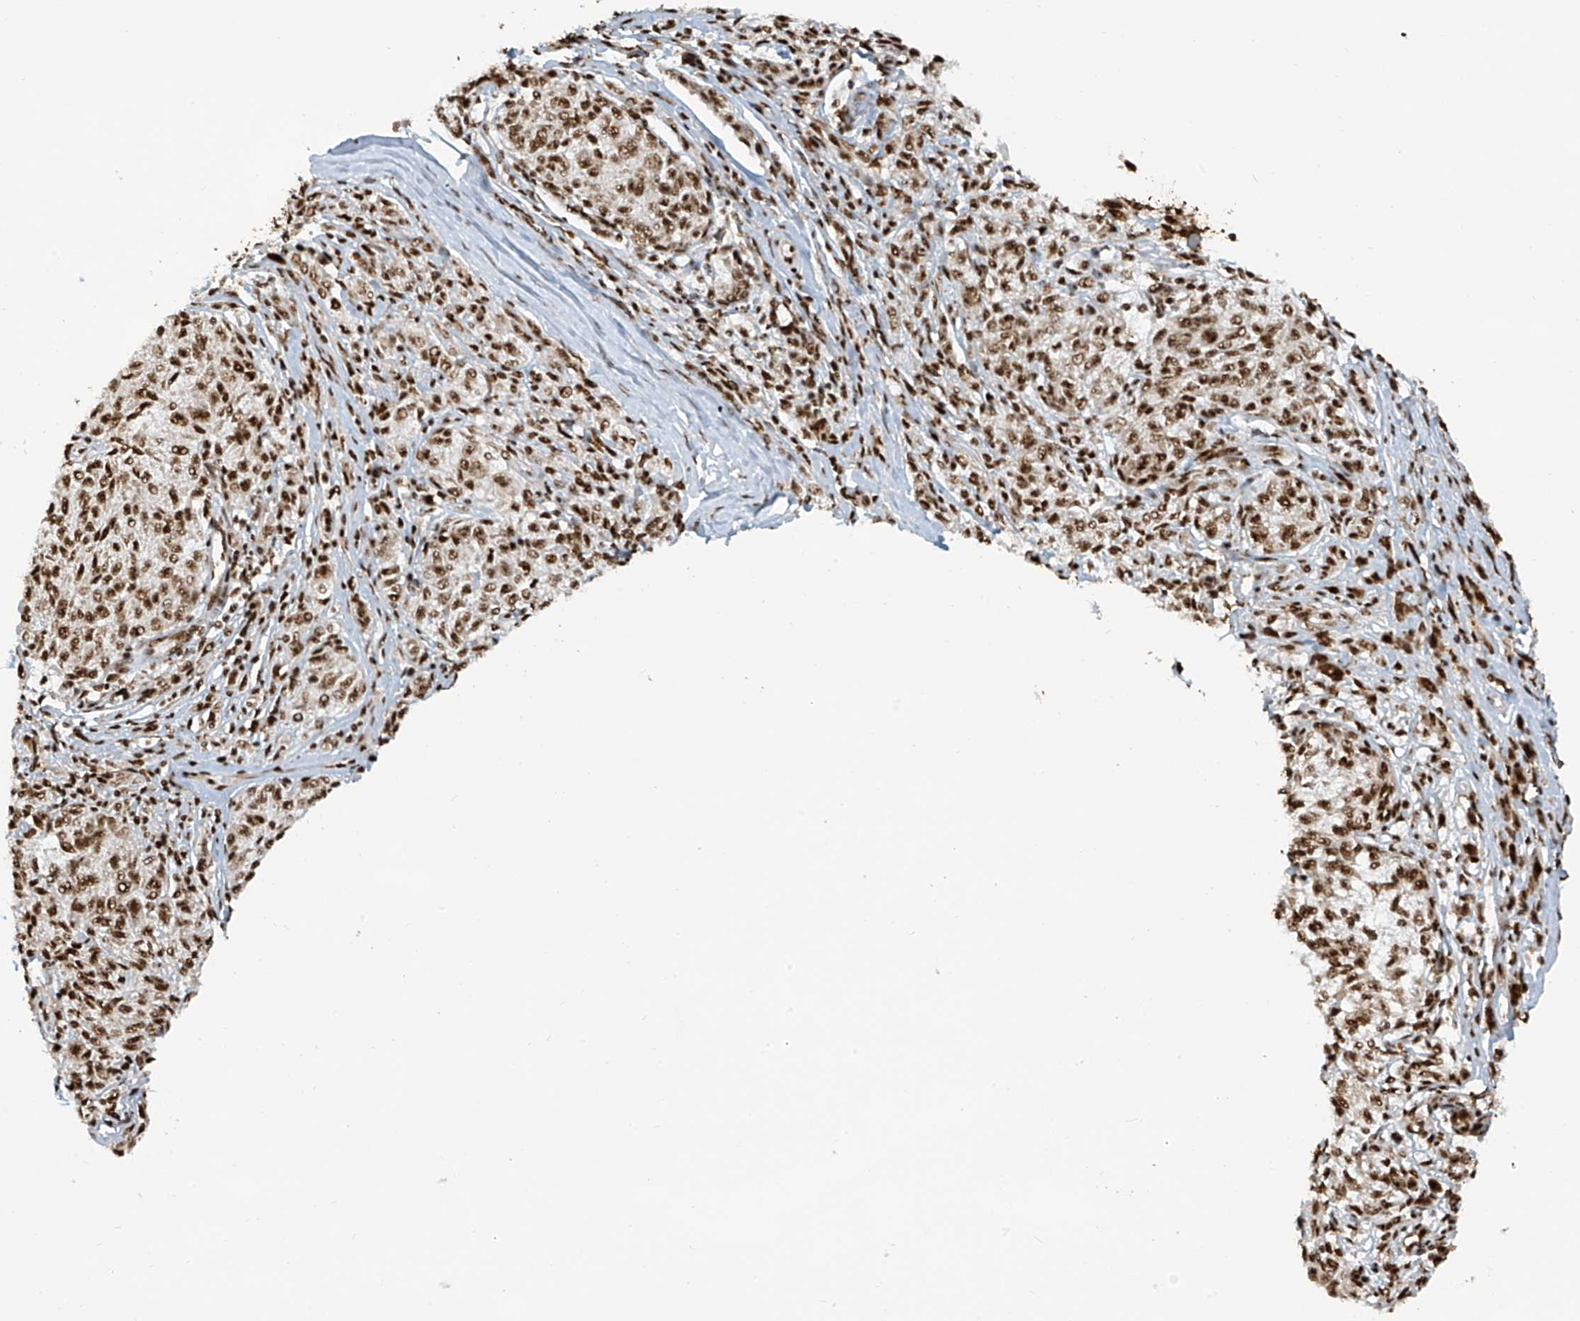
{"staining": {"intensity": "strong", "quantity": ">75%", "location": "nuclear"}, "tissue": "melanoma", "cell_type": "Tumor cells", "image_type": "cancer", "snomed": [{"axis": "morphology", "description": "Malignant melanoma, NOS"}, {"axis": "topography", "description": "Skin"}], "caption": "Melanoma stained with a protein marker exhibits strong staining in tumor cells.", "gene": "LBH", "patient": {"sex": "female", "age": 72}}